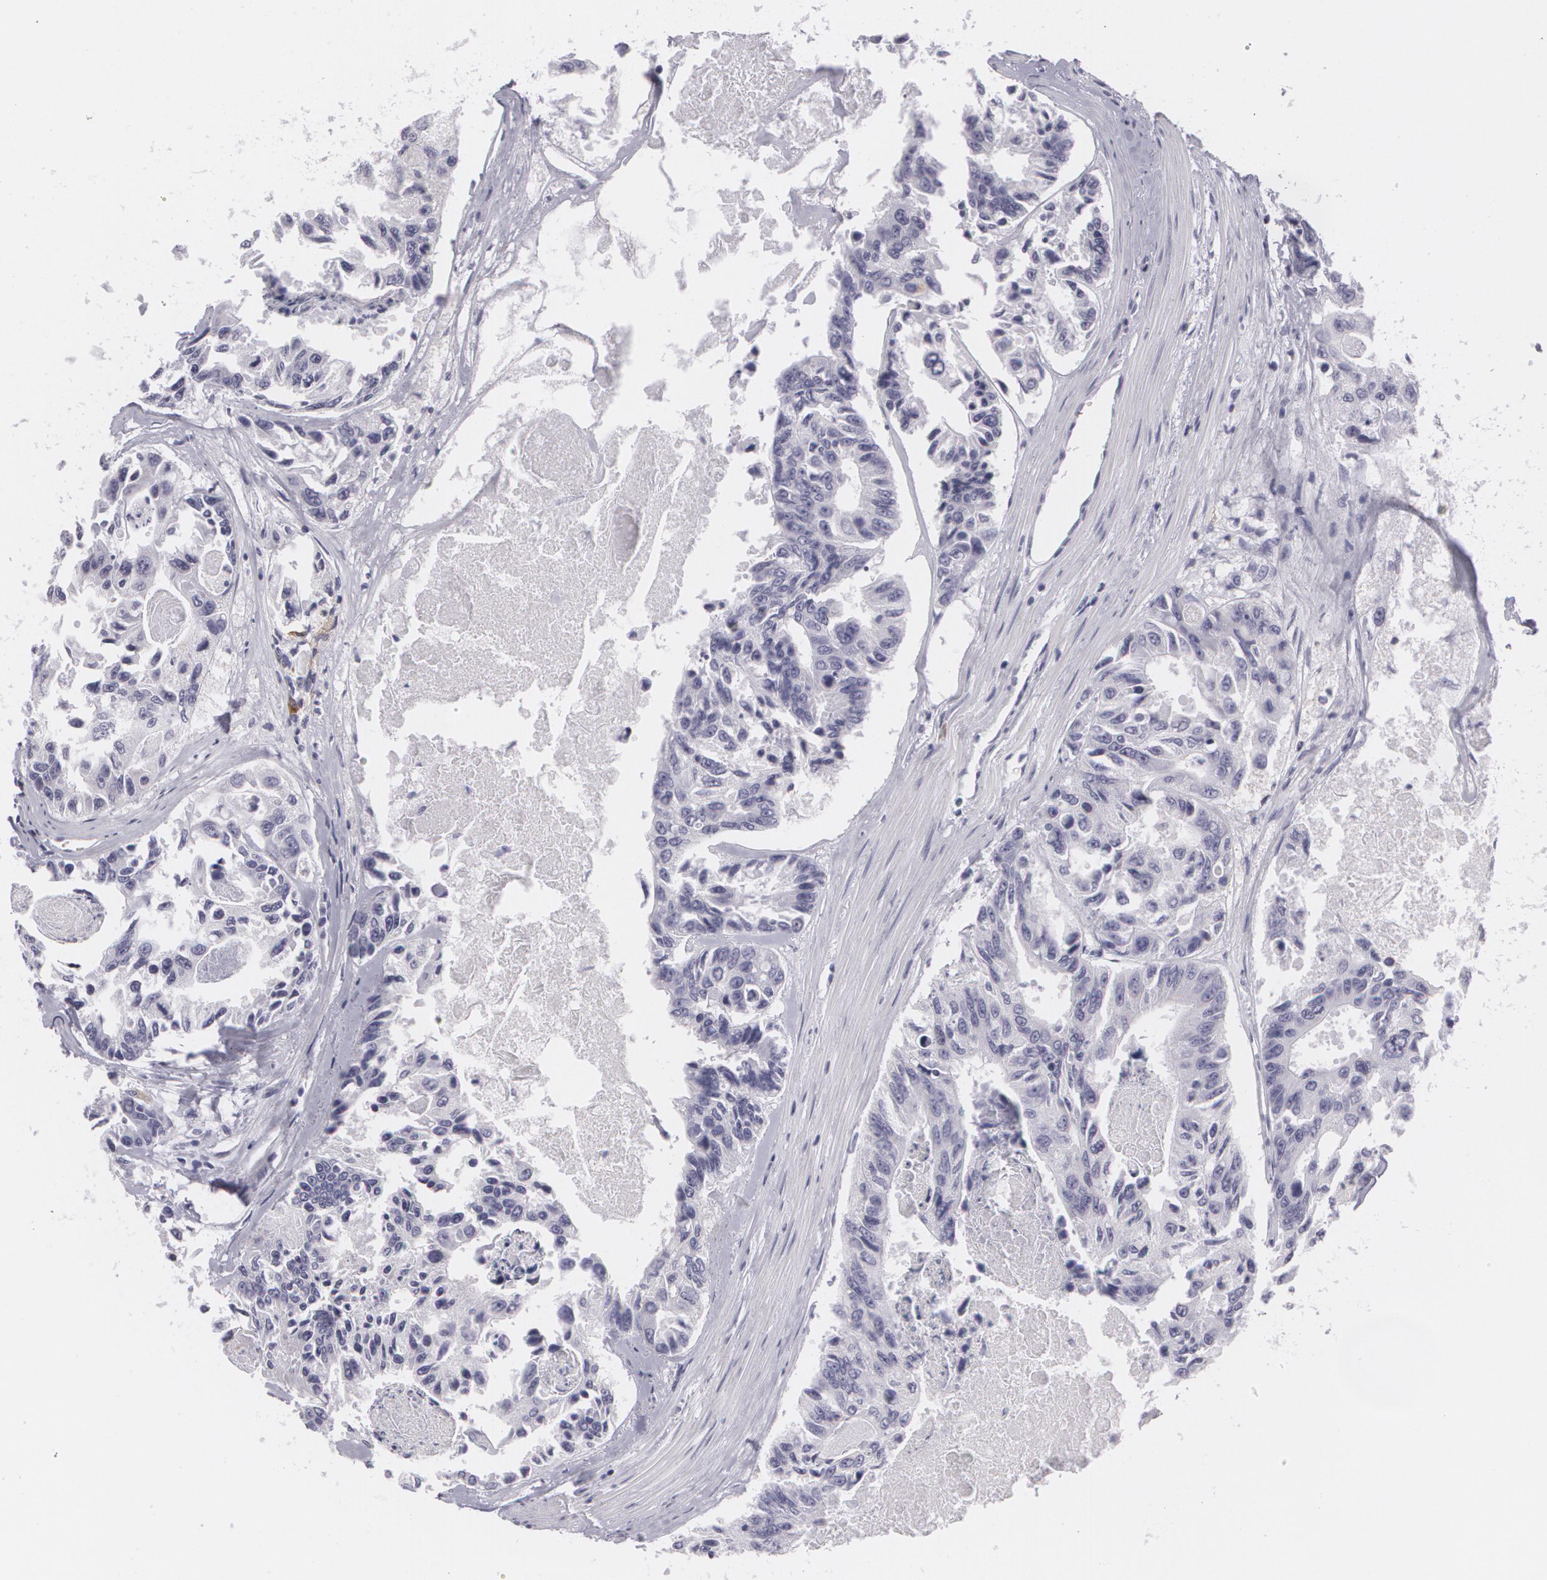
{"staining": {"intensity": "negative", "quantity": "none", "location": "none"}, "tissue": "colorectal cancer", "cell_type": "Tumor cells", "image_type": "cancer", "snomed": [{"axis": "morphology", "description": "Adenocarcinoma, NOS"}, {"axis": "topography", "description": "Colon"}], "caption": "Tumor cells show no significant protein staining in adenocarcinoma (colorectal). (DAB IHC, high magnification).", "gene": "MAP2", "patient": {"sex": "female", "age": 86}}